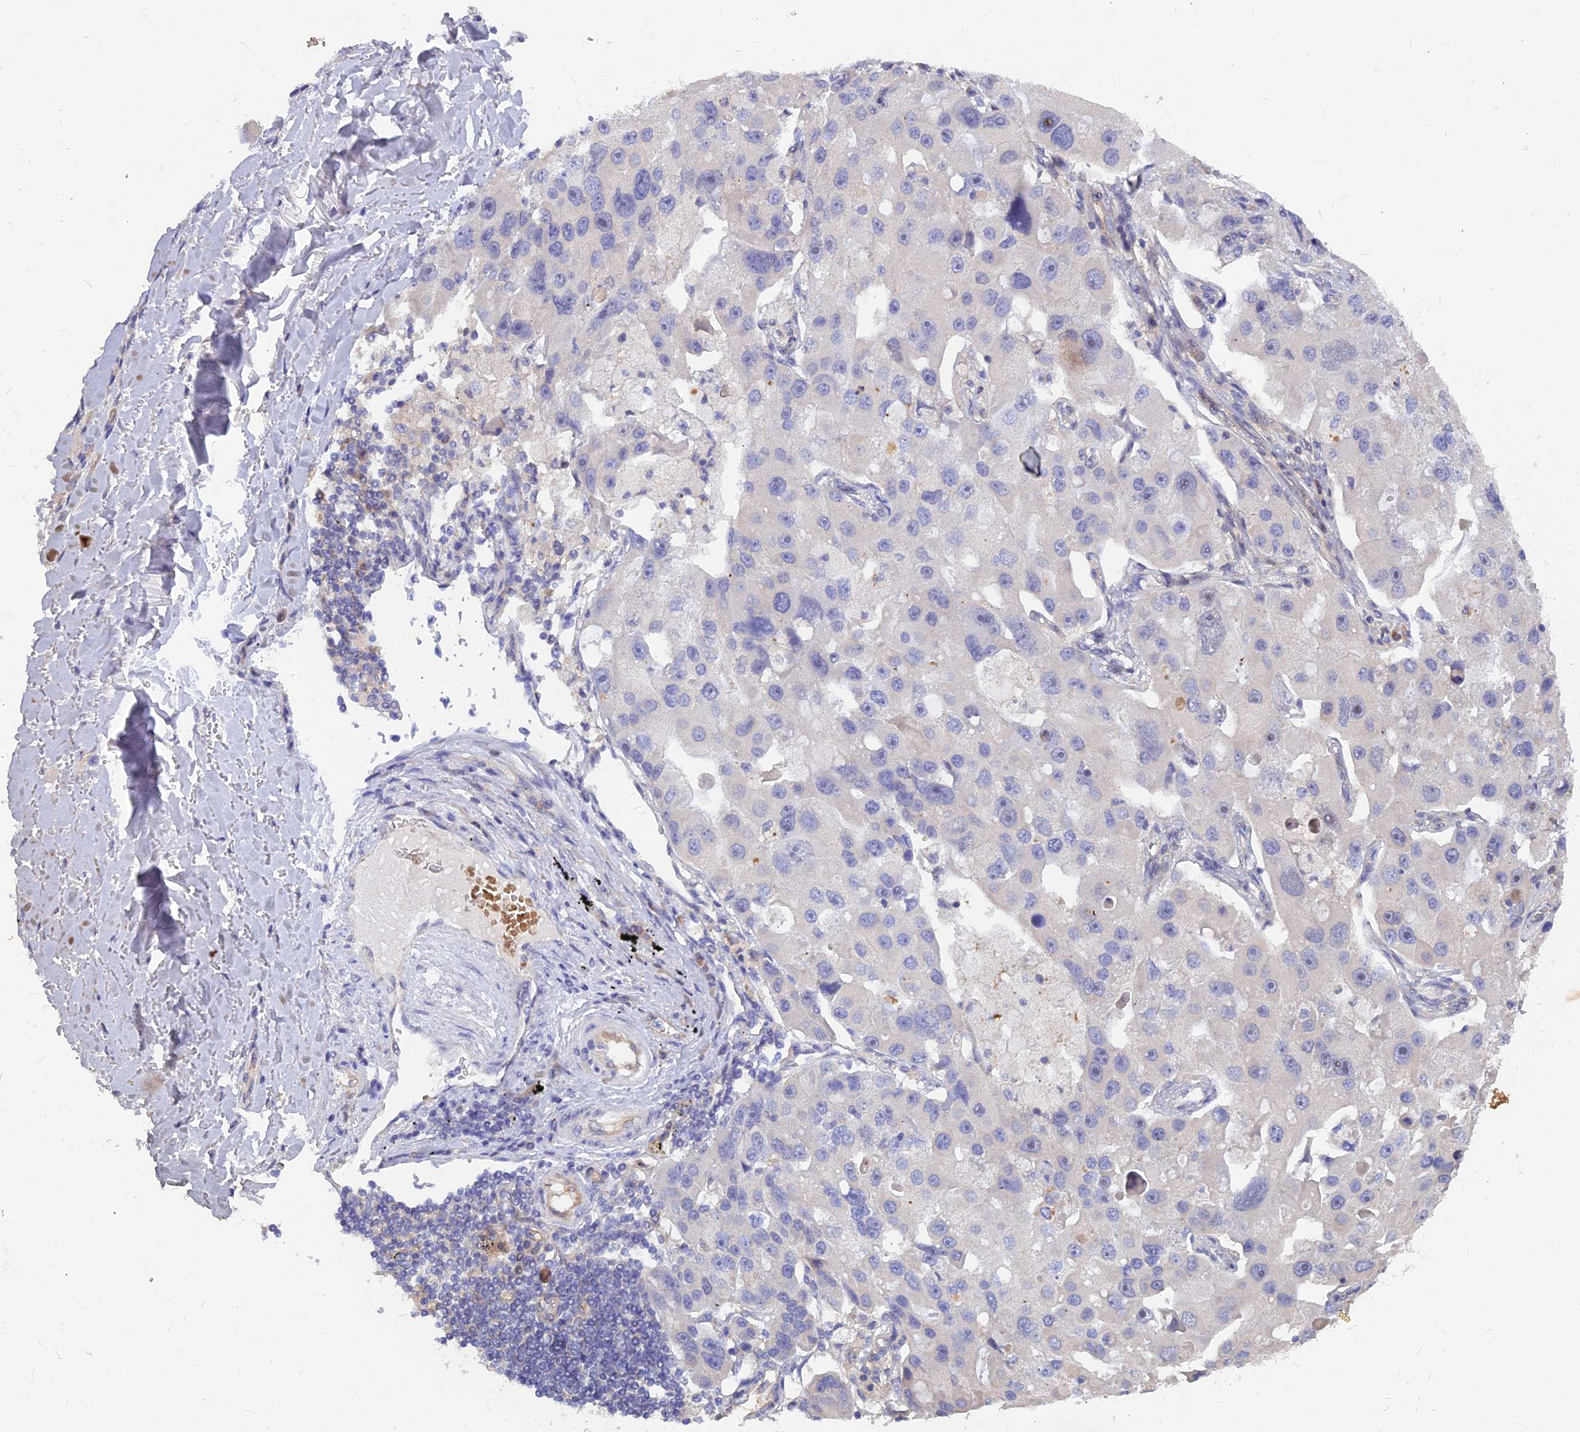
{"staining": {"intensity": "negative", "quantity": "none", "location": "none"}, "tissue": "lung cancer", "cell_type": "Tumor cells", "image_type": "cancer", "snomed": [{"axis": "morphology", "description": "Adenocarcinoma, NOS"}, {"axis": "topography", "description": "Lung"}], "caption": "Immunohistochemistry photomicrograph of neoplastic tissue: adenocarcinoma (lung) stained with DAB (3,3'-diaminobenzidine) exhibits no significant protein positivity in tumor cells.", "gene": "ARL2BP", "patient": {"sex": "female", "age": 54}}